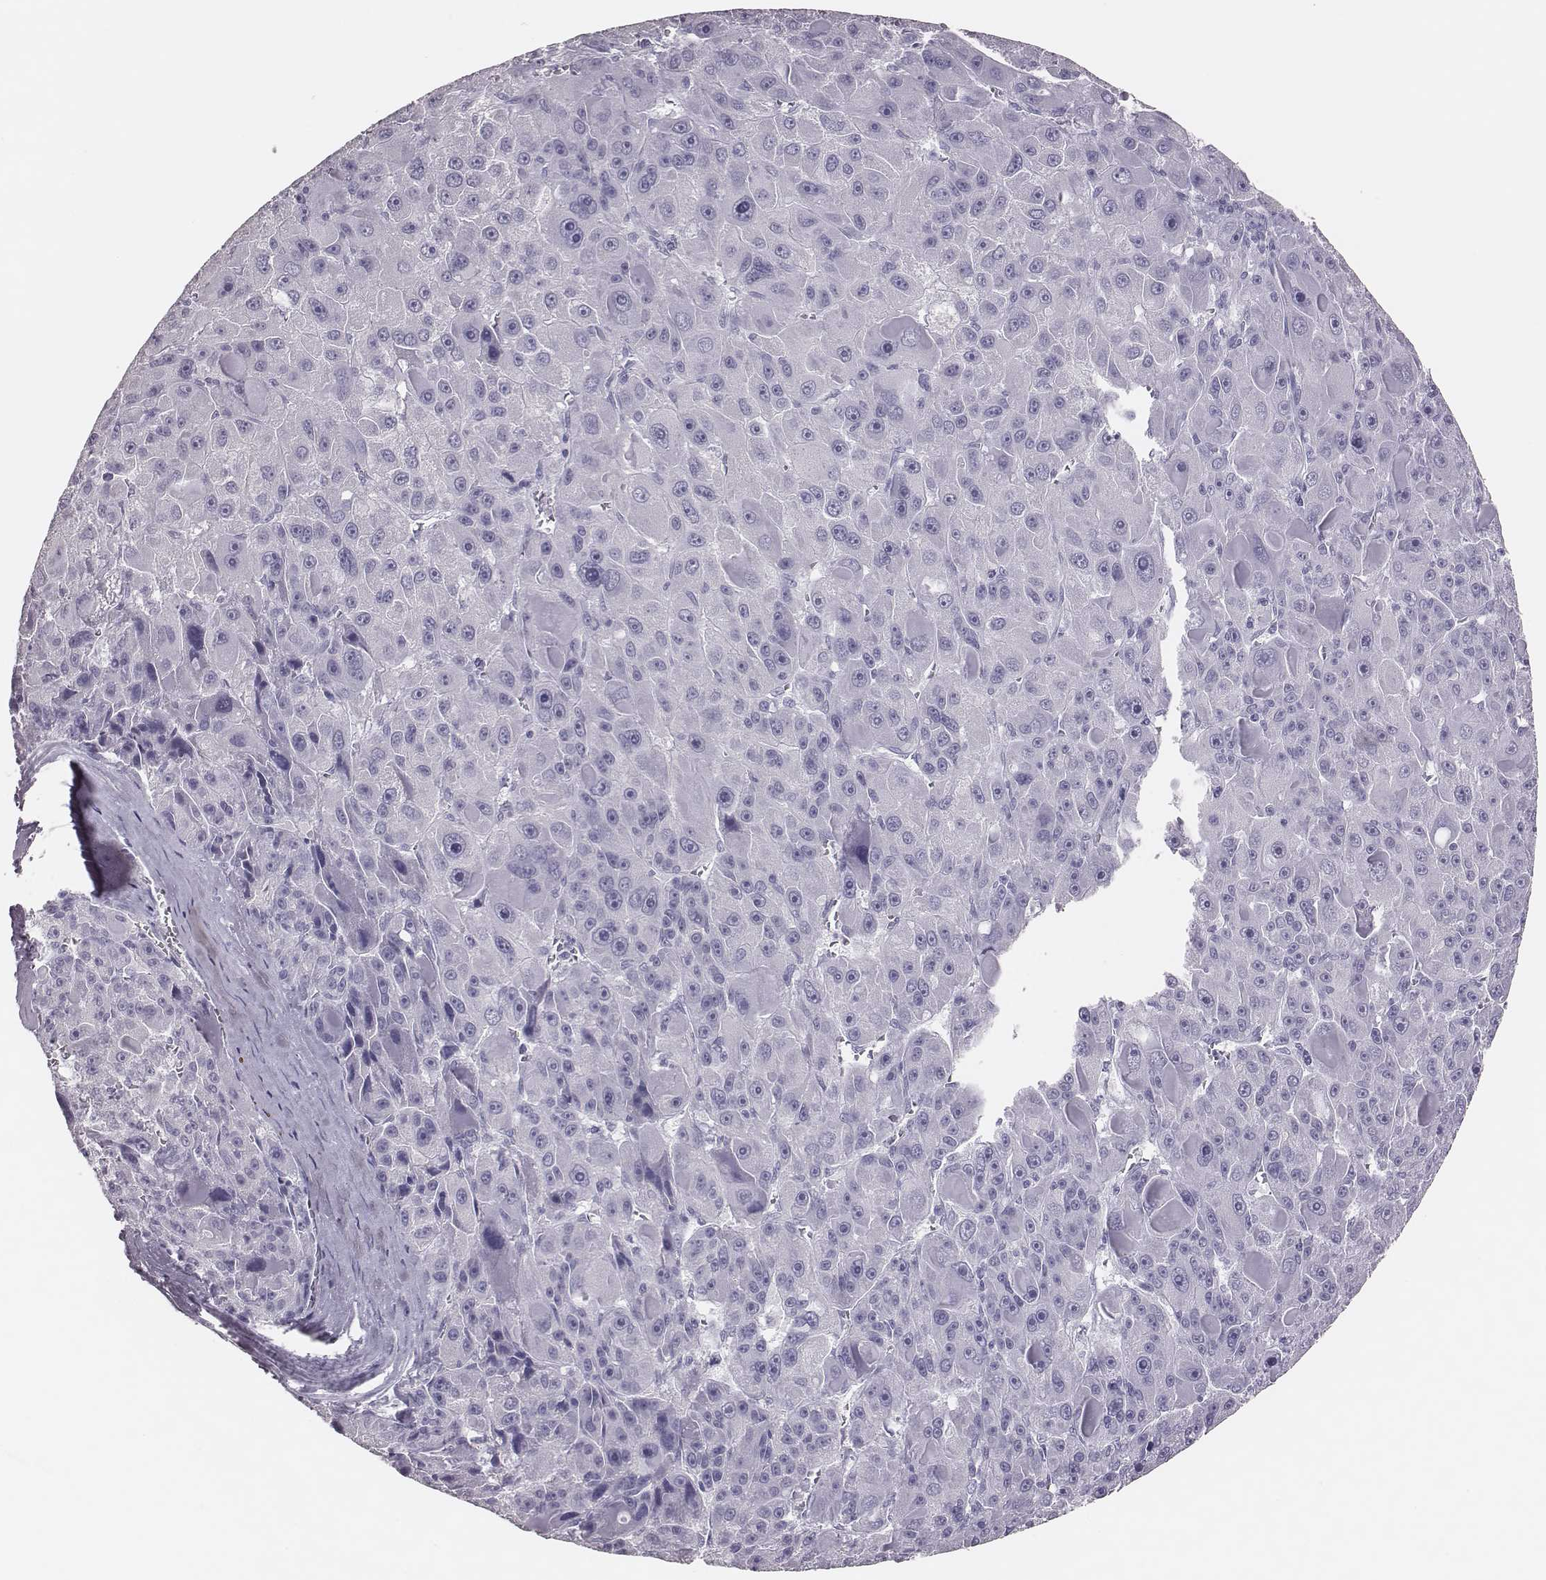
{"staining": {"intensity": "negative", "quantity": "none", "location": "none"}, "tissue": "liver cancer", "cell_type": "Tumor cells", "image_type": "cancer", "snomed": [{"axis": "morphology", "description": "Carcinoma, Hepatocellular, NOS"}, {"axis": "topography", "description": "Liver"}], "caption": "Liver cancer was stained to show a protein in brown. There is no significant positivity in tumor cells.", "gene": "H1-6", "patient": {"sex": "male", "age": 76}}